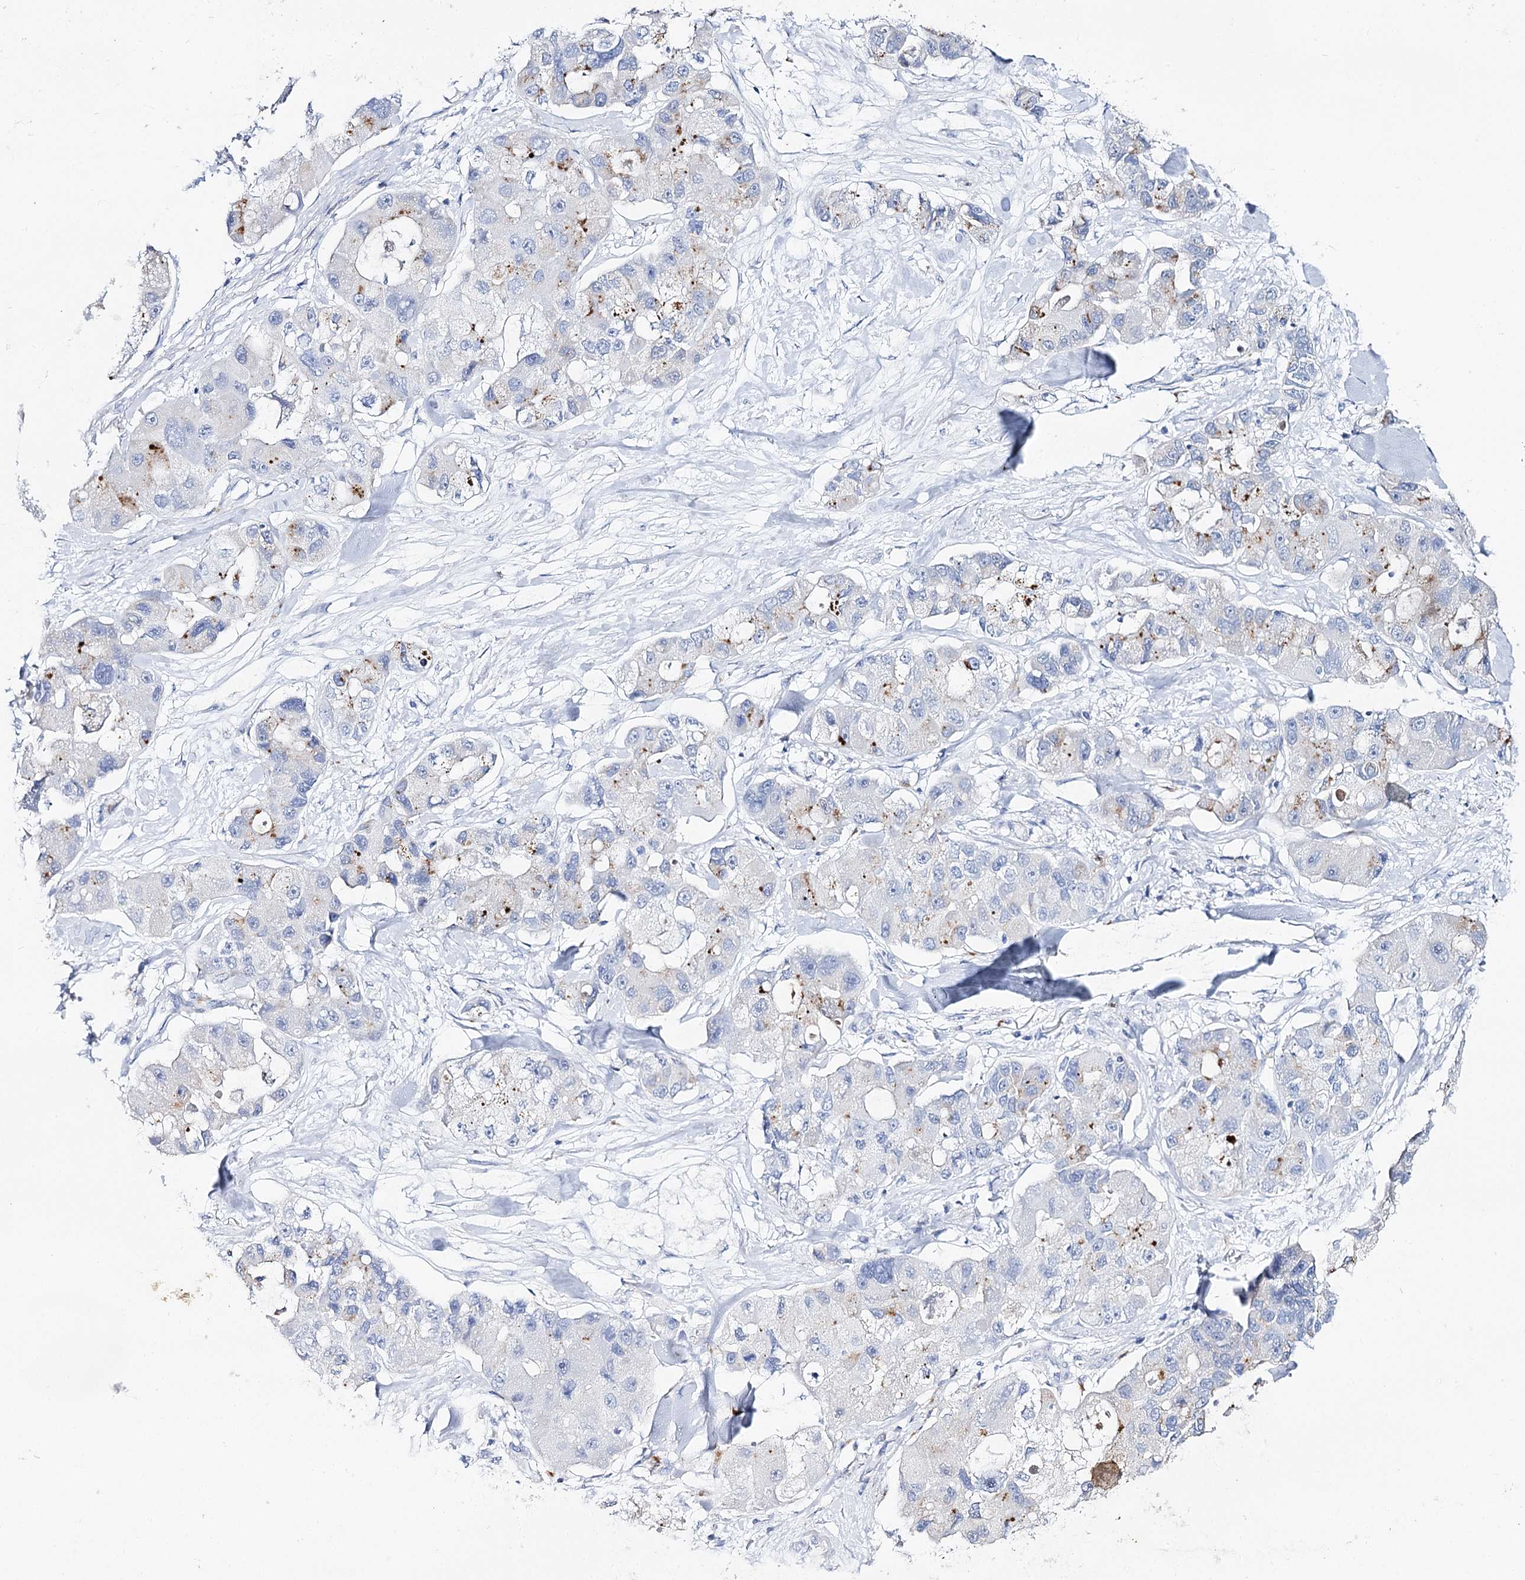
{"staining": {"intensity": "moderate", "quantity": "<25%", "location": "cytoplasmic/membranous"}, "tissue": "lung cancer", "cell_type": "Tumor cells", "image_type": "cancer", "snomed": [{"axis": "morphology", "description": "Adenocarcinoma, NOS"}, {"axis": "topography", "description": "Lung"}], "caption": "Immunohistochemistry photomicrograph of human adenocarcinoma (lung) stained for a protein (brown), which reveals low levels of moderate cytoplasmic/membranous staining in approximately <25% of tumor cells.", "gene": "SLC3A1", "patient": {"sex": "female", "age": 54}}